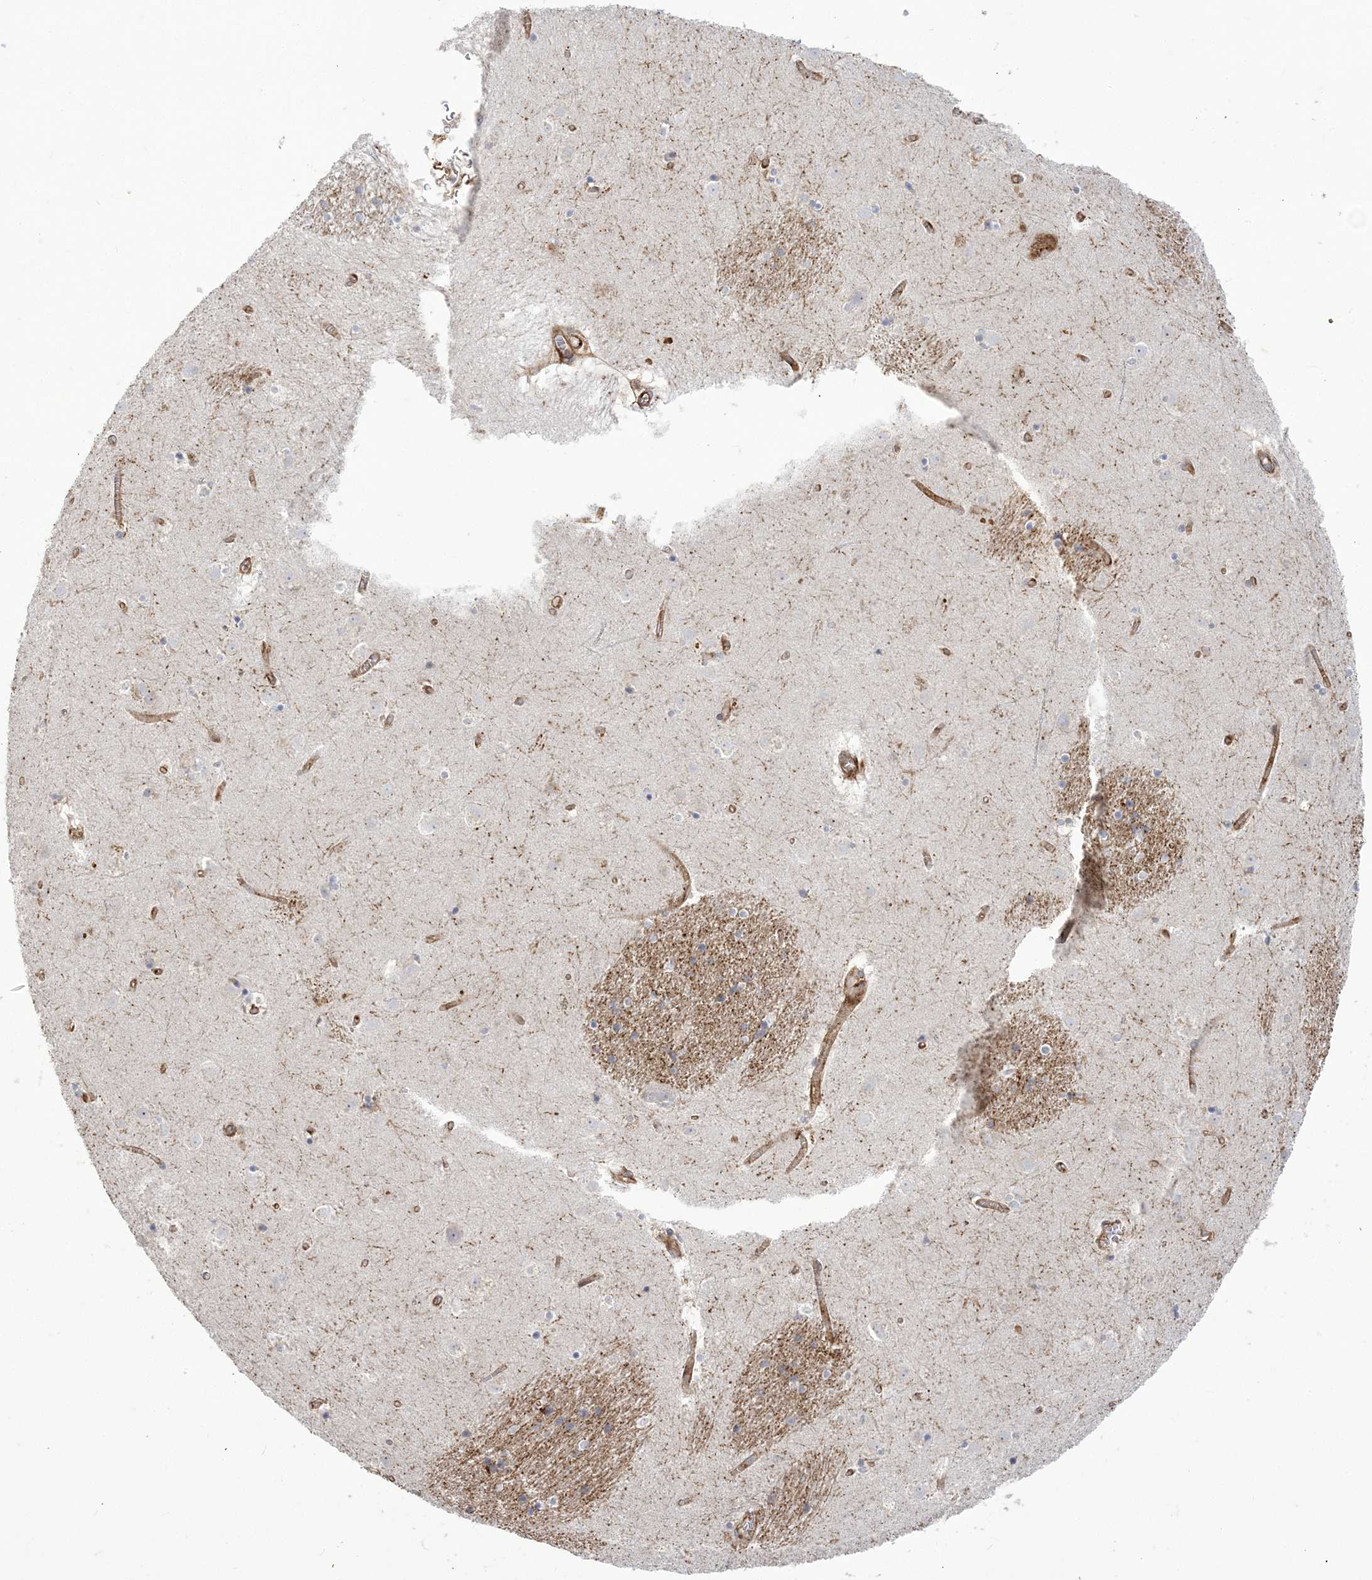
{"staining": {"intensity": "negative", "quantity": "none", "location": "none"}, "tissue": "caudate", "cell_type": "Glial cells", "image_type": "normal", "snomed": [{"axis": "morphology", "description": "Normal tissue, NOS"}, {"axis": "topography", "description": "Lateral ventricle wall"}], "caption": "DAB (3,3'-diaminobenzidine) immunohistochemical staining of normal caudate exhibits no significant expression in glial cells. The staining is performed using DAB brown chromogen with nuclei counter-stained in using hematoxylin.", "gene": "DERL3", "patient": {"sex": "male", "age": 70}}